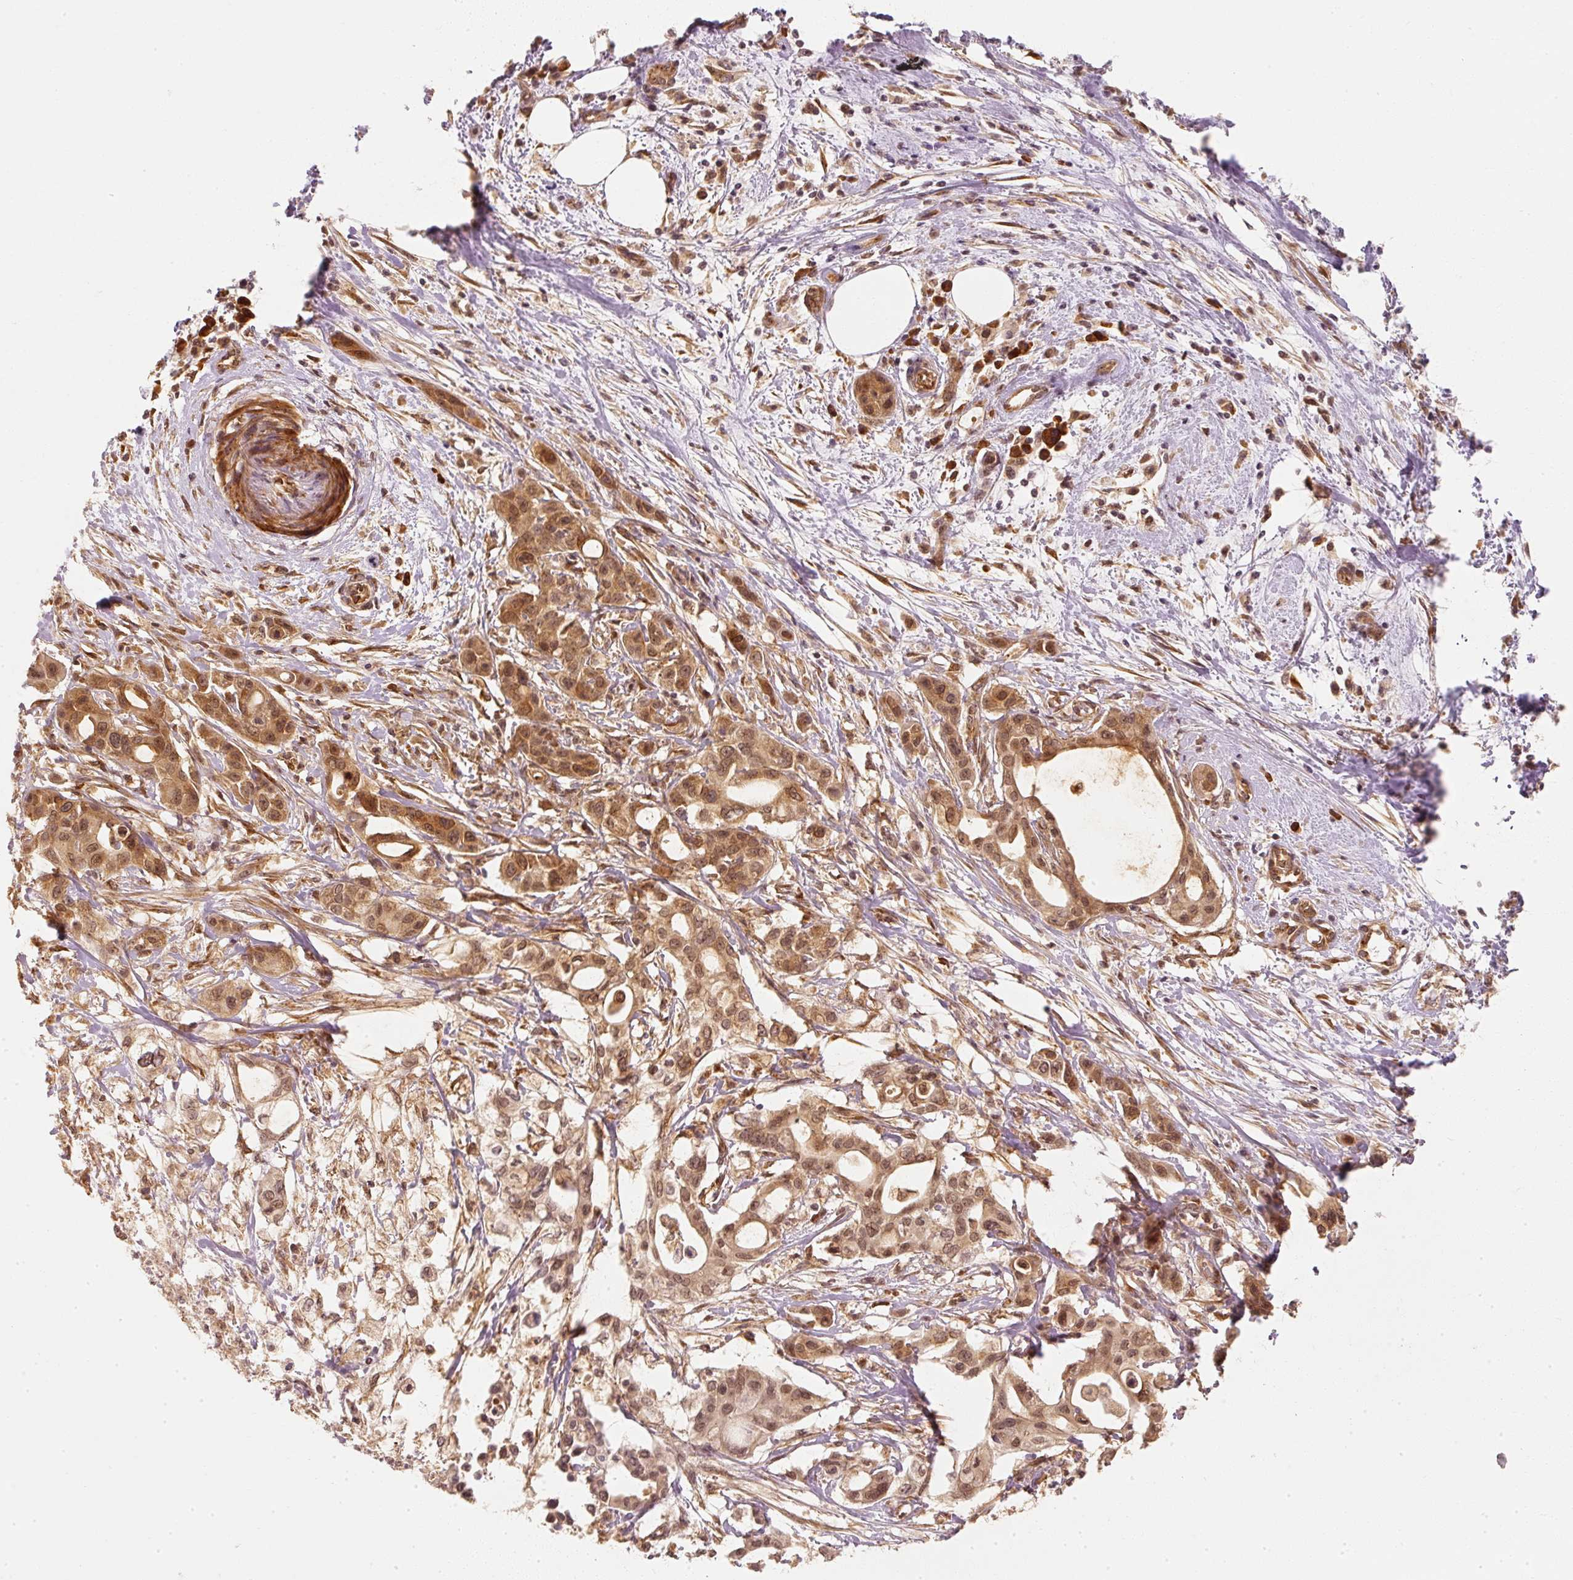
{"staining": {"intensity": "moderate", "quantity": ">75%", "location": "cytoplasmic/membranous"}, "tissue": "pancreatic cancer", "cell_type": "Tumor cells", "image_type": "cancer", "snomed": [{"axis": "morphology", "description": "Adenocarcinoma, NOS"}, {"axis": "topography", "description": "Pancreas"}], "caption": "This histopathology image reveals adenocarcinoma (pancreatic) stained with immunohistochemistry (IHC) to label a protein in brown. The cytoplasmic/membranous of tumor cells show moderate positivity for the protein. Nuclei are counter-stained blue.", "gene": "EEF1A2", "patient": {"sex": "female", "age": 68}}